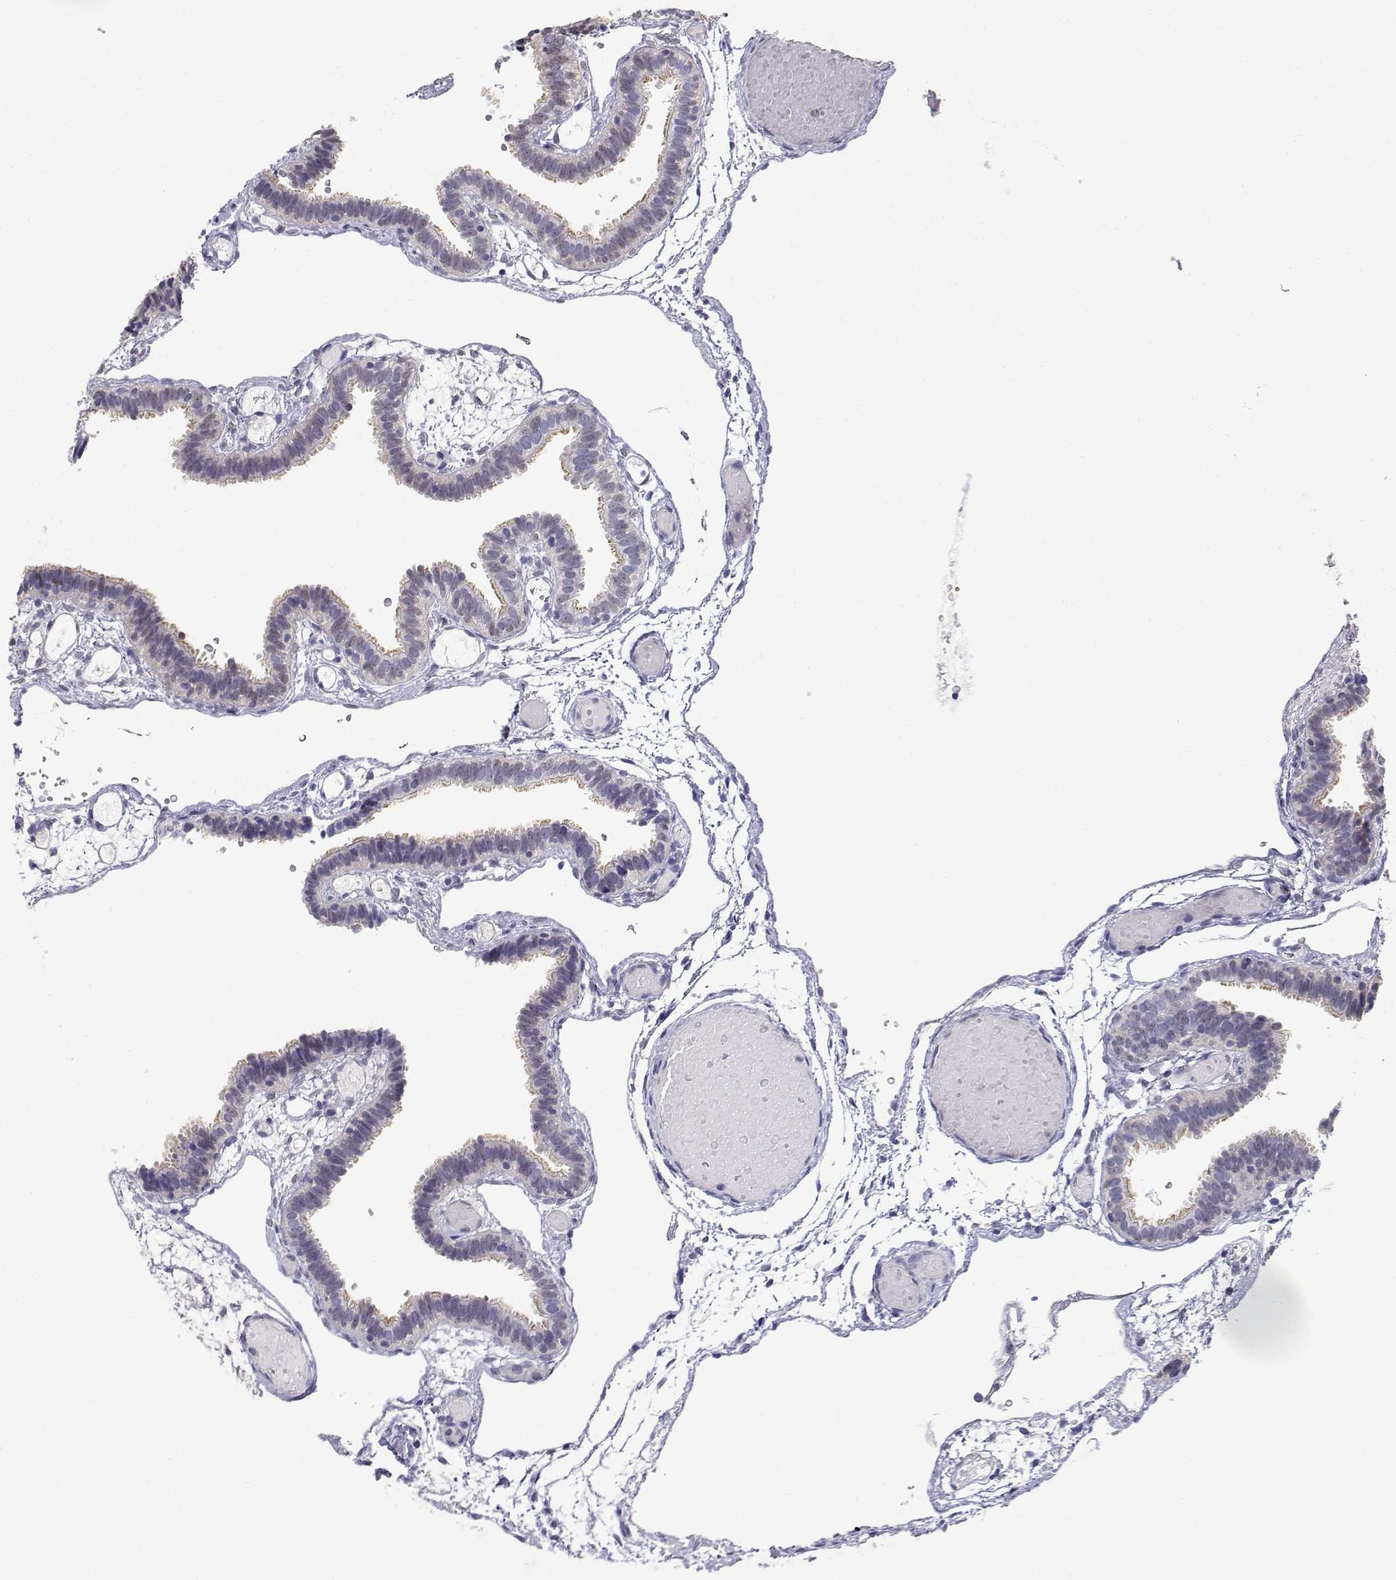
{"staining": {"intensity": "weak", "quantity": "25%-75%", "location": "cytoplasmic/membranous"}, "tissue": "fallopian tube", "cell_type": "Glandular cells", "image_type": "normal", "snomed": [{"axis": "morphology", "description": "Normal tissue, NOS"}, {"axis": "topography", "description": "Fallopian tube"}], "caption": "Weak cytoplasmic/membranous staining for a protein is present in approximately 25%-75% of glandular cells of benign fallopian tube using IHC.", "gene": "ADA", "patient": {"sex": "female", "age": 37}}